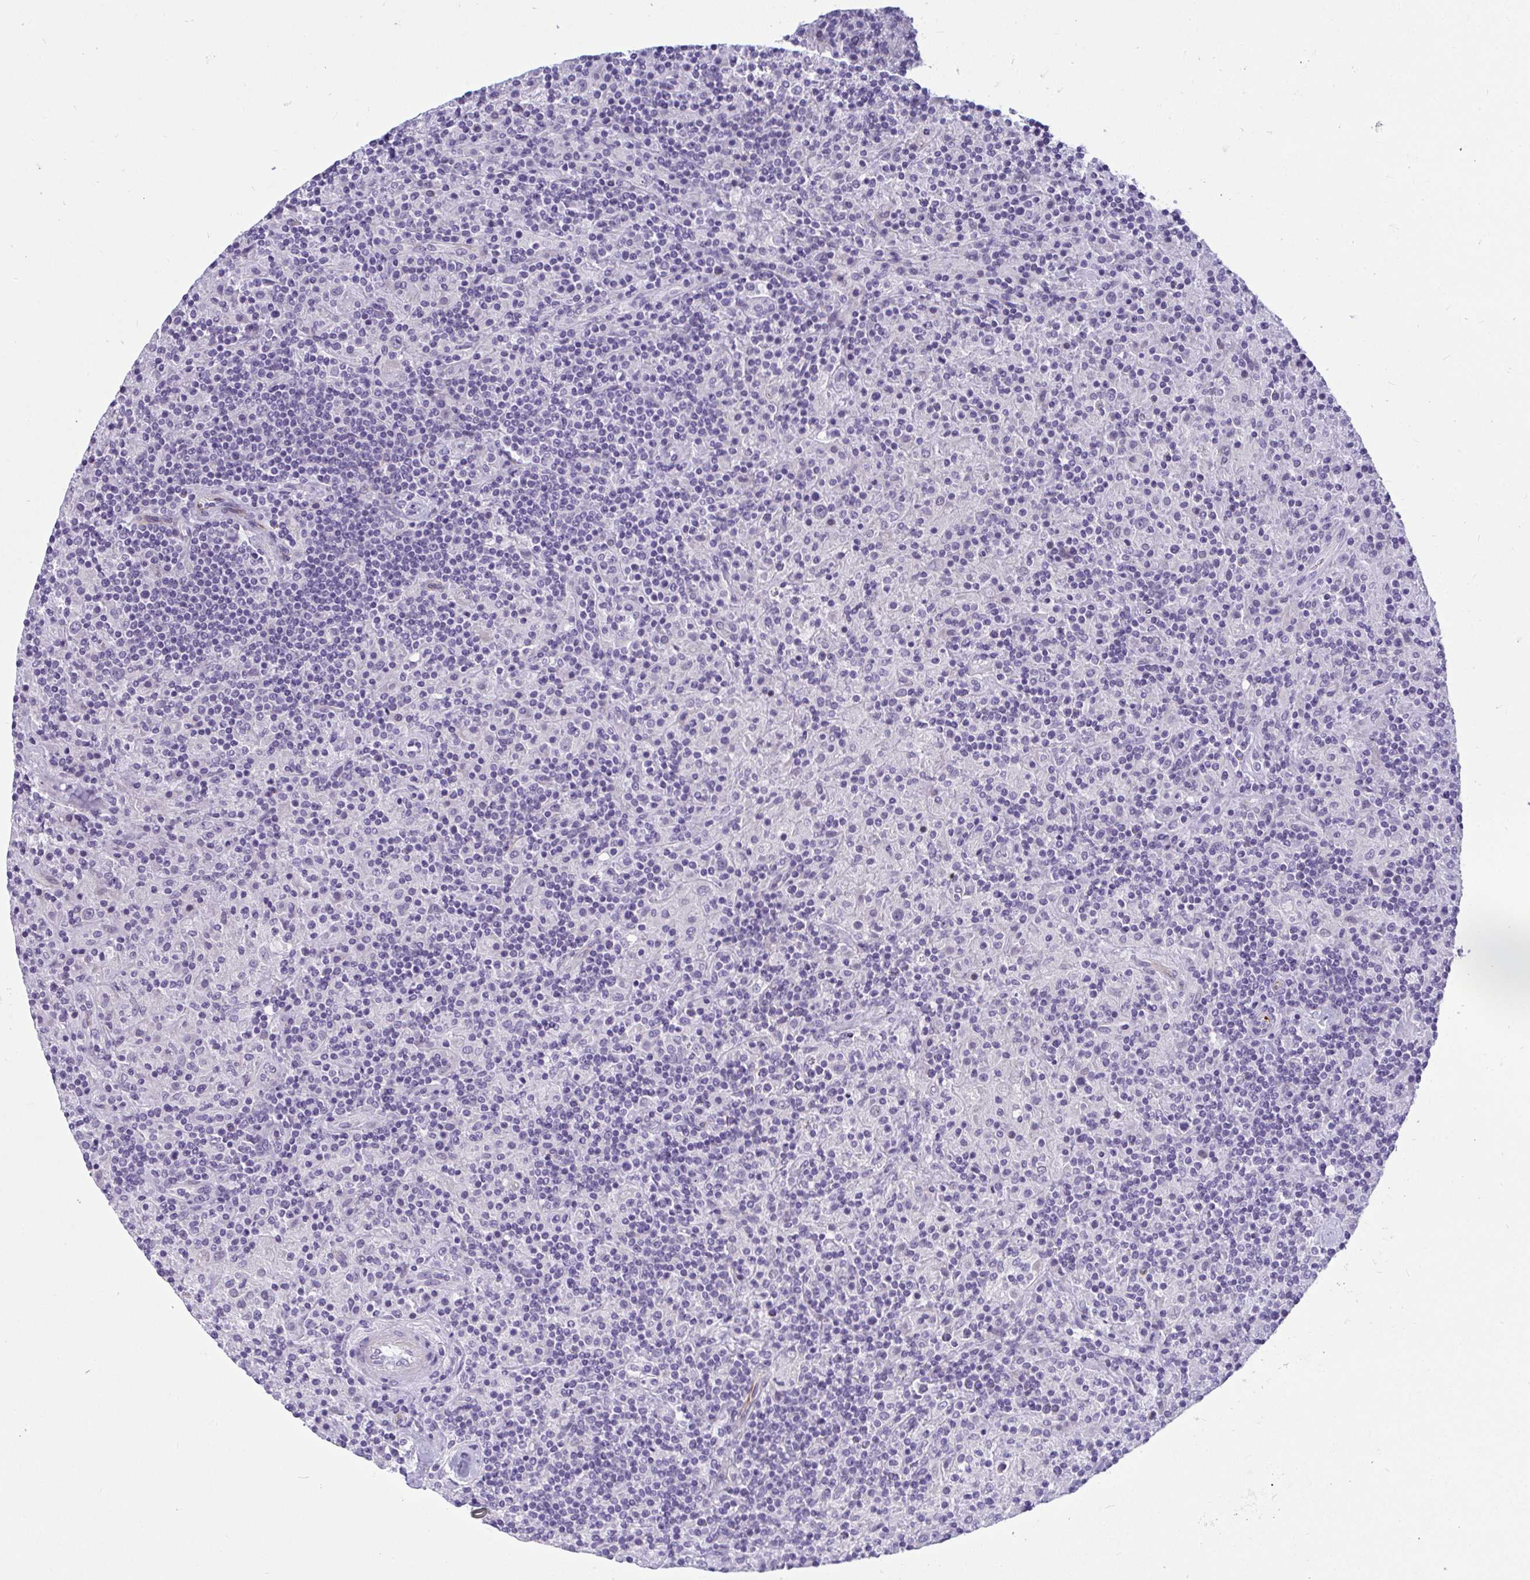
{"staining": {"intensity": "negative", "quantity": "none", "location": "none"}, "tissue": "lymphoma", "cell_type": "Tumor cells", "image_type": "cancer", "snomed": [{"axis": "morphology", "description": "Hodgkin's disease, NOS"}, {"axis": "topography", "description": "Lymph node"}], "caption": "Immunohistochemical staining of Hodgkin's disease reveals no significant positivity in tumor cells.", "gene": "TSBP1", "patient": {"sex": "male", "age": 70}}